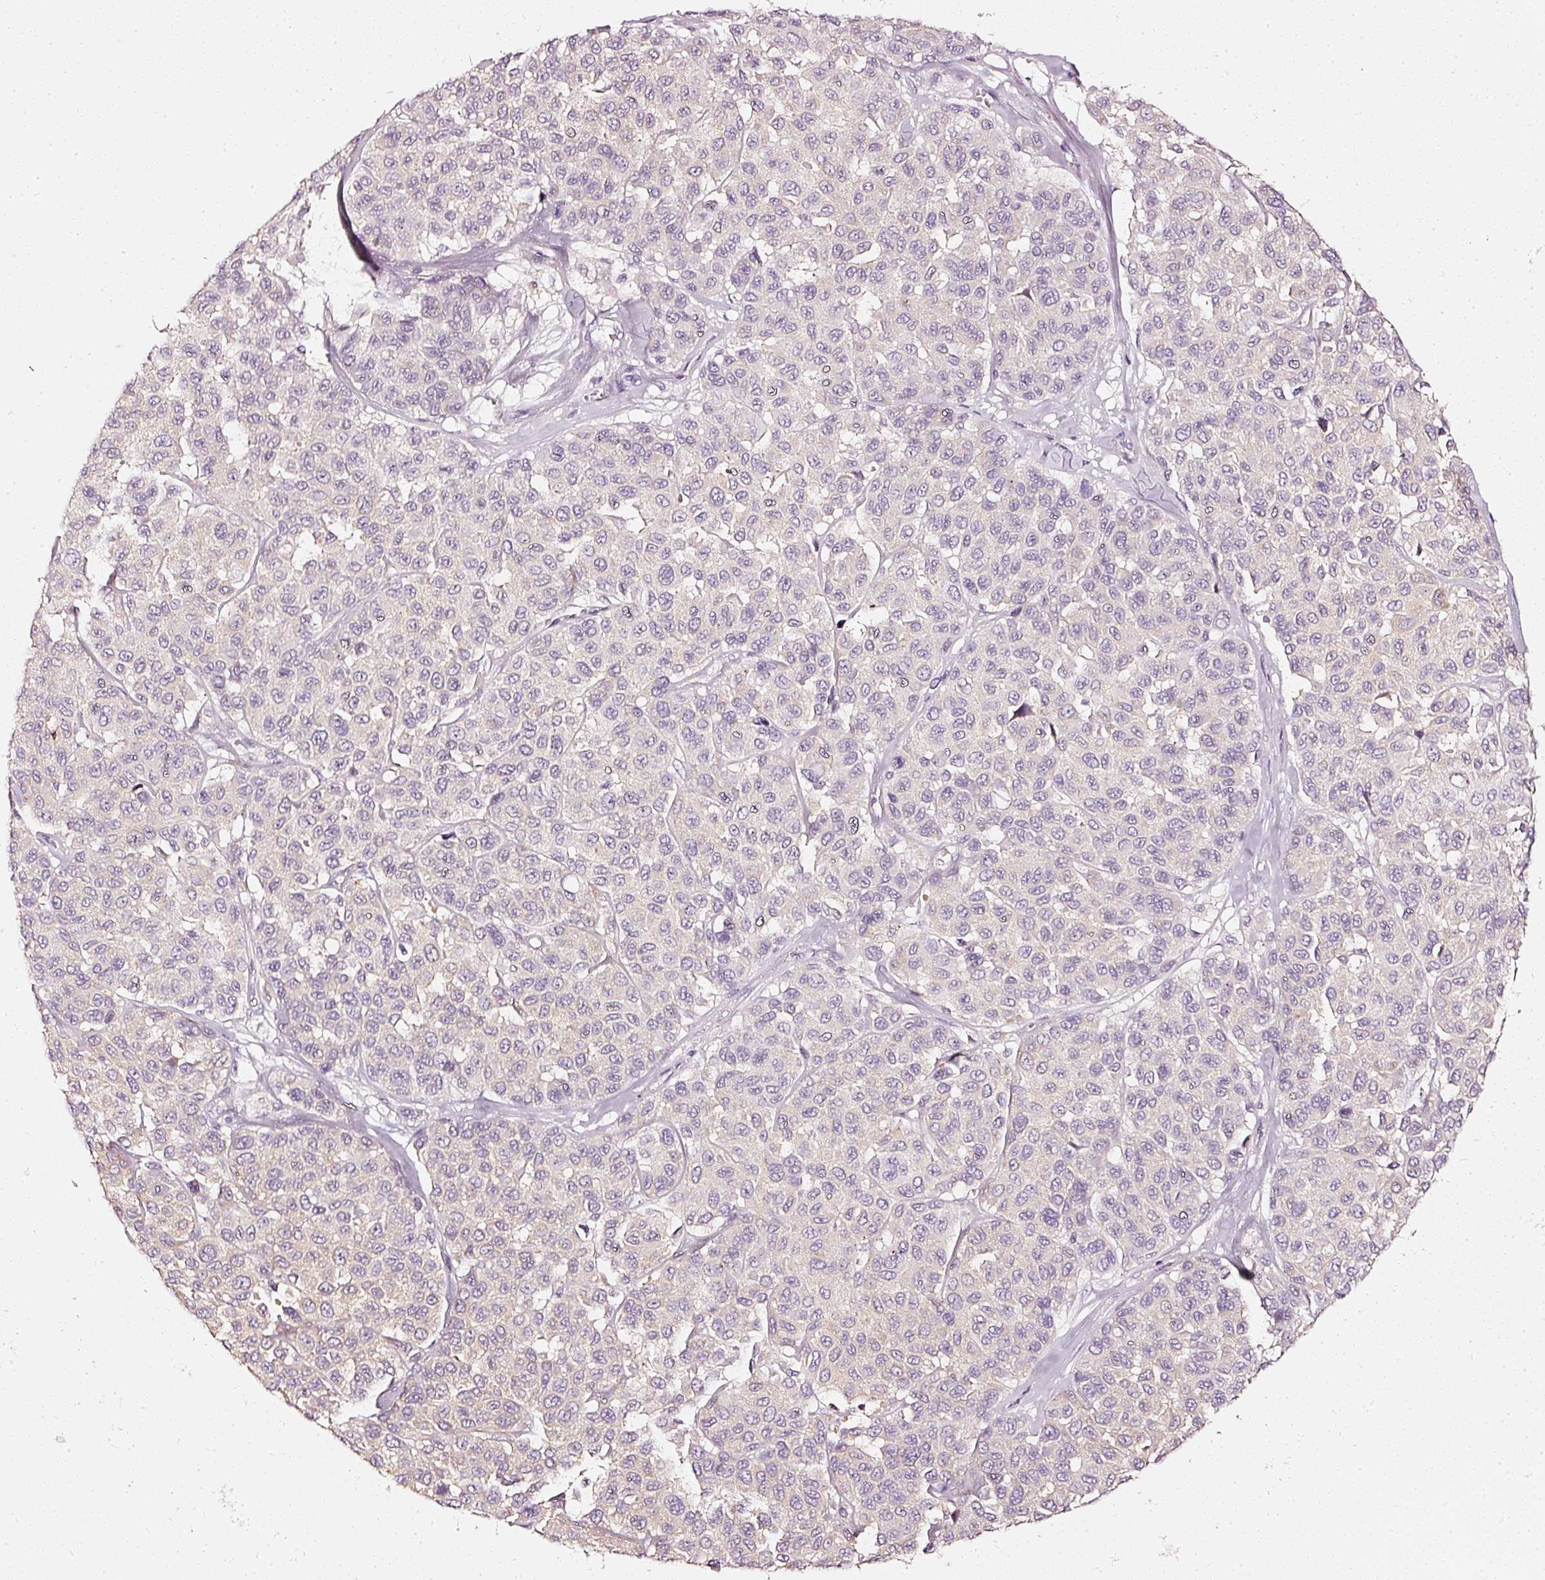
{"staining": {"intensity": "negative", "quantity": "none", "location": "none"}, "tissue": "melanoma", "cell_type": "Tumor cells", "image_type": "cancer", "snomed": [{"axis": "morphology", "description": "Malignant melanoma, NOS"}, {"axis": "topography", "description": "Skin"}], "caption": "Human malignant melanoma stained for a protein using immunohistochemistry shows no staining in tumor cells.", "gene": "CNP", "patient": {"sex": "female", "age": 66}}